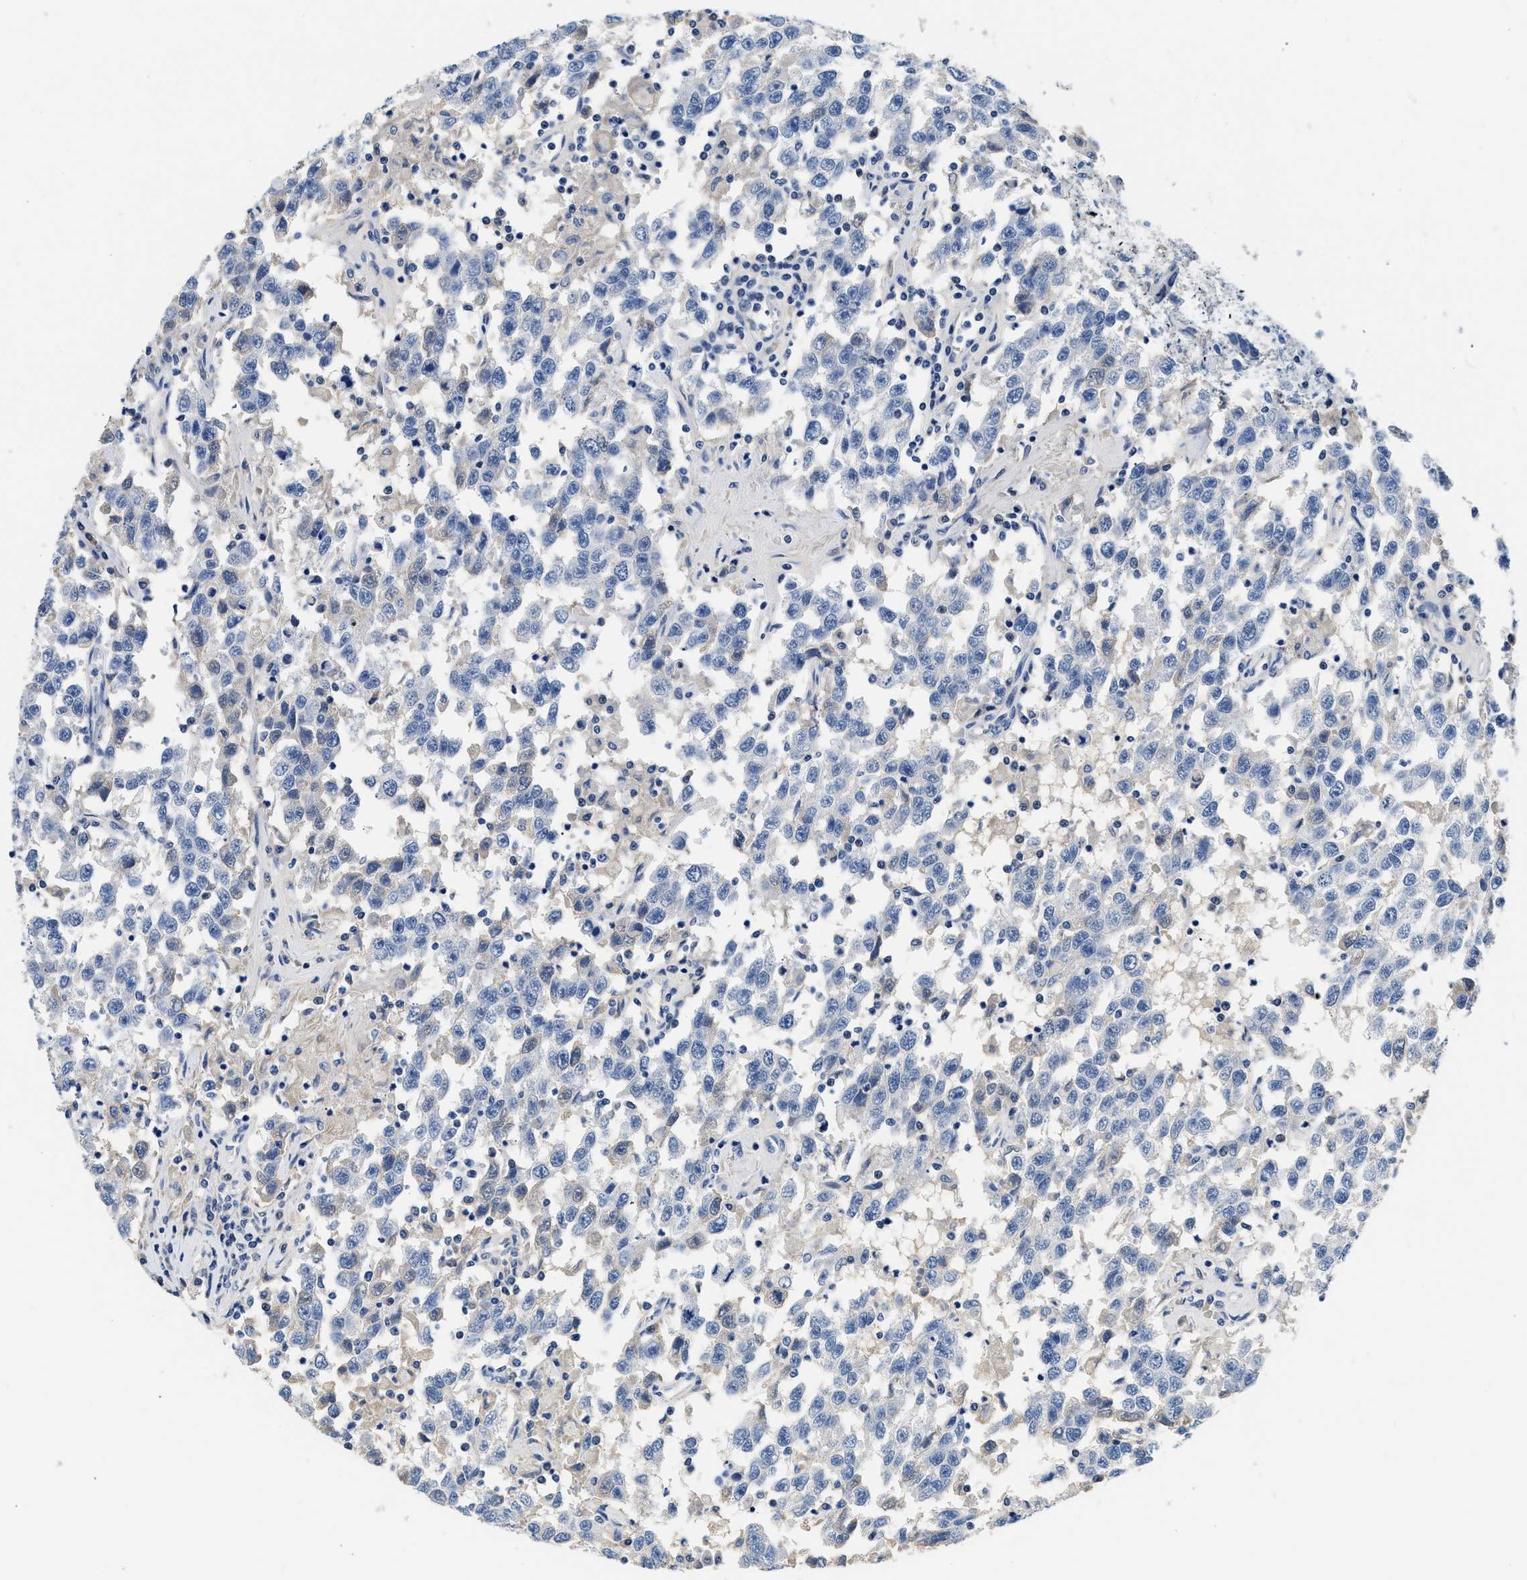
{"staining": {"intensity": "negative", "quantity": "none", "location": "none"}, "tissue": "testis cancer", "cell_type": "Tumor cells", "image_type": "cancer", "snomed": [{"axis": "morphology", "description": "Seminoma, NOS"}, {"axis": "topography", "description": "Testis"}], "caption": "This is an immunohistochemistry (IHC) photomicrograph of seminoma (testis). There is no expression in tumor cells.", "gene": "PCK2", "patient": {"sex": "male", "age": 41}}